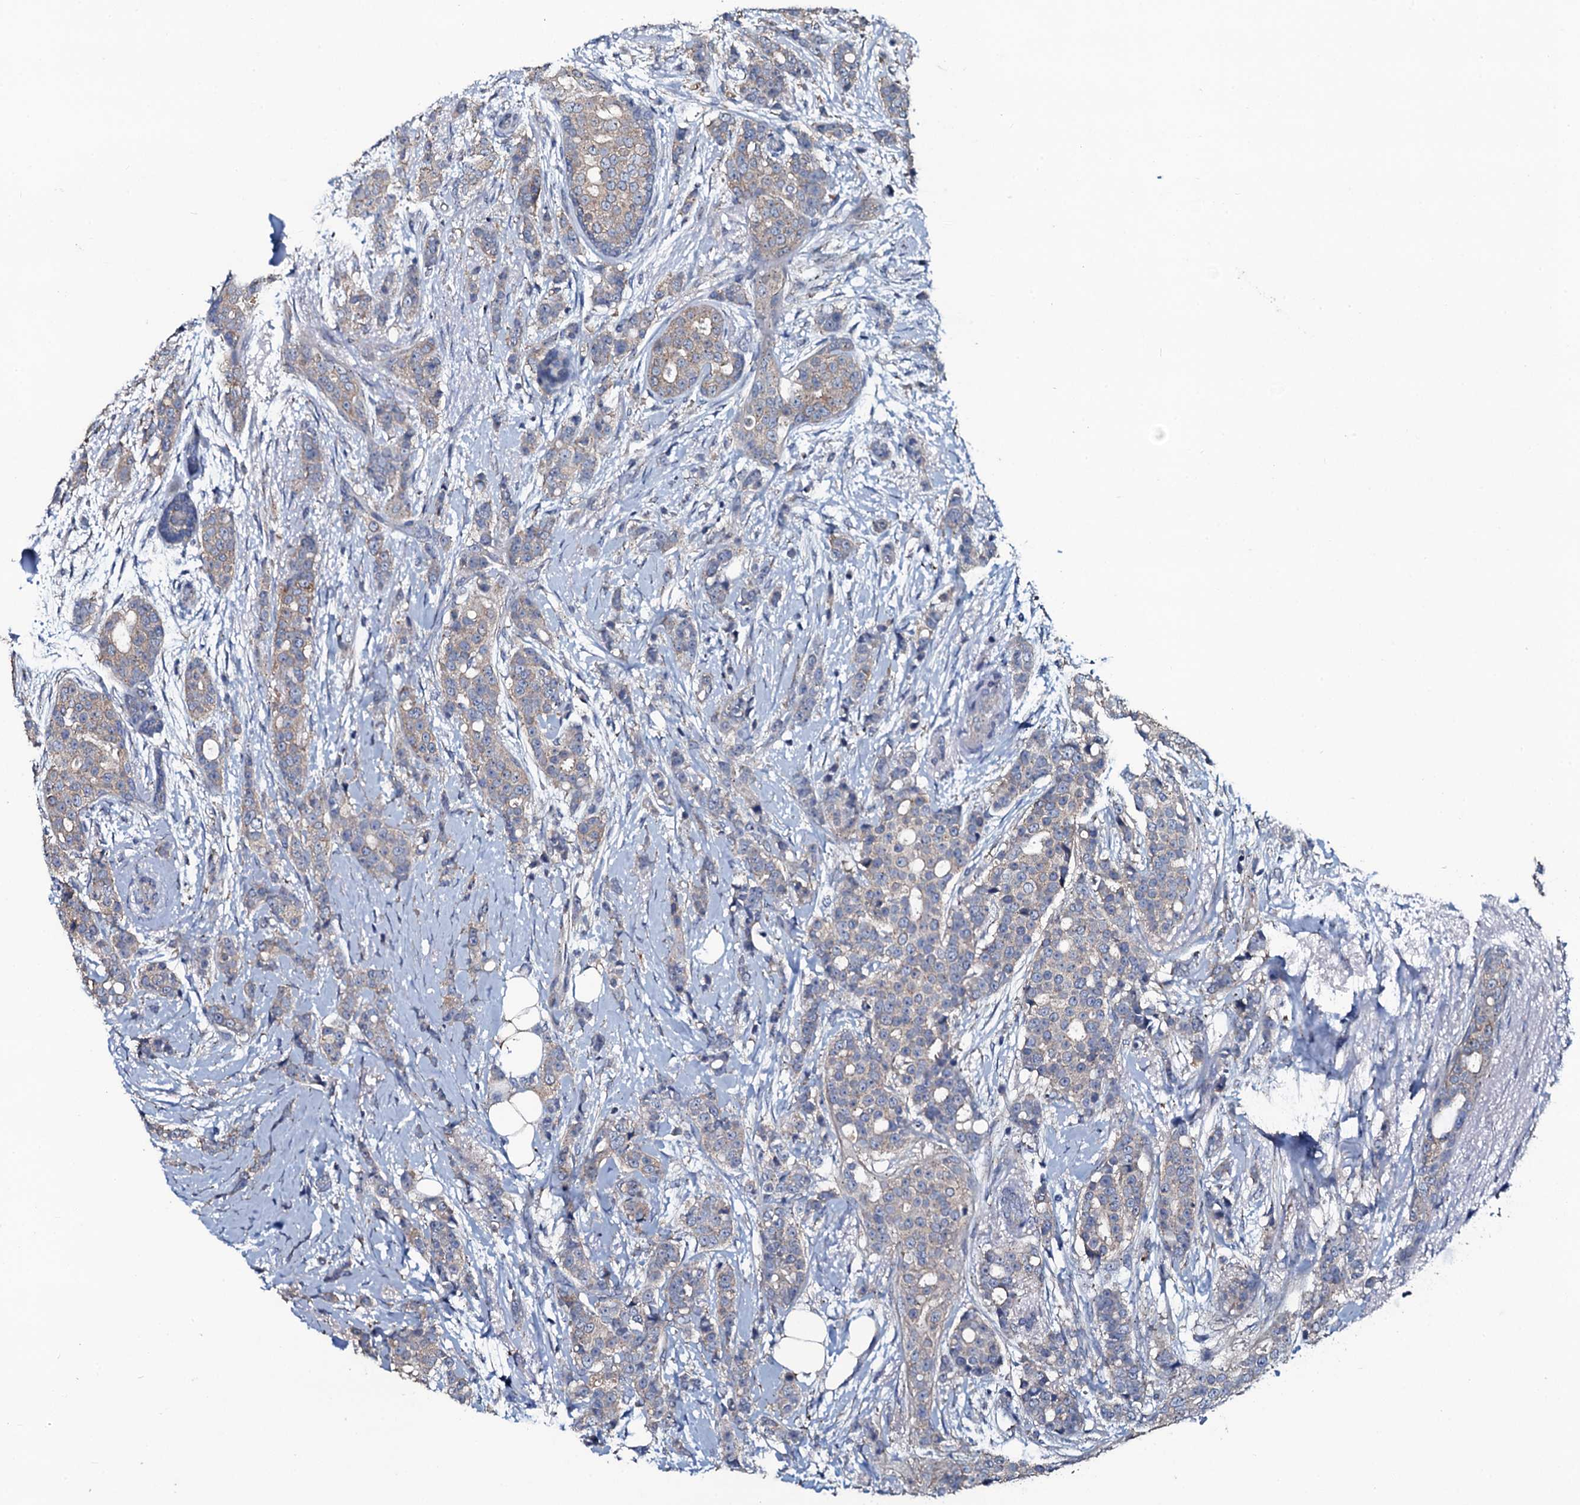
{"staining": {"intensity": "moderate", "quantity": "25%-75%", "location": "cytoplasmic/membranous"}, "tissue": "breast cancer", "cell_type": "Tumor cells", "image_type": "cancer", "snomed": [{"axis": "morphology", "description": "Lobular carcinoma"}, {"axis": "topography", "description": "Breast"}], "caption": "Immunohistochemical staining of human breast cancer (lobular carcinoma) exhibits moderate cytoplasmic/membranous protein staining in about 25%-75% of tumor cells.", "gene": "USPL1", "patient": {"sex": "female", "age": 51}}